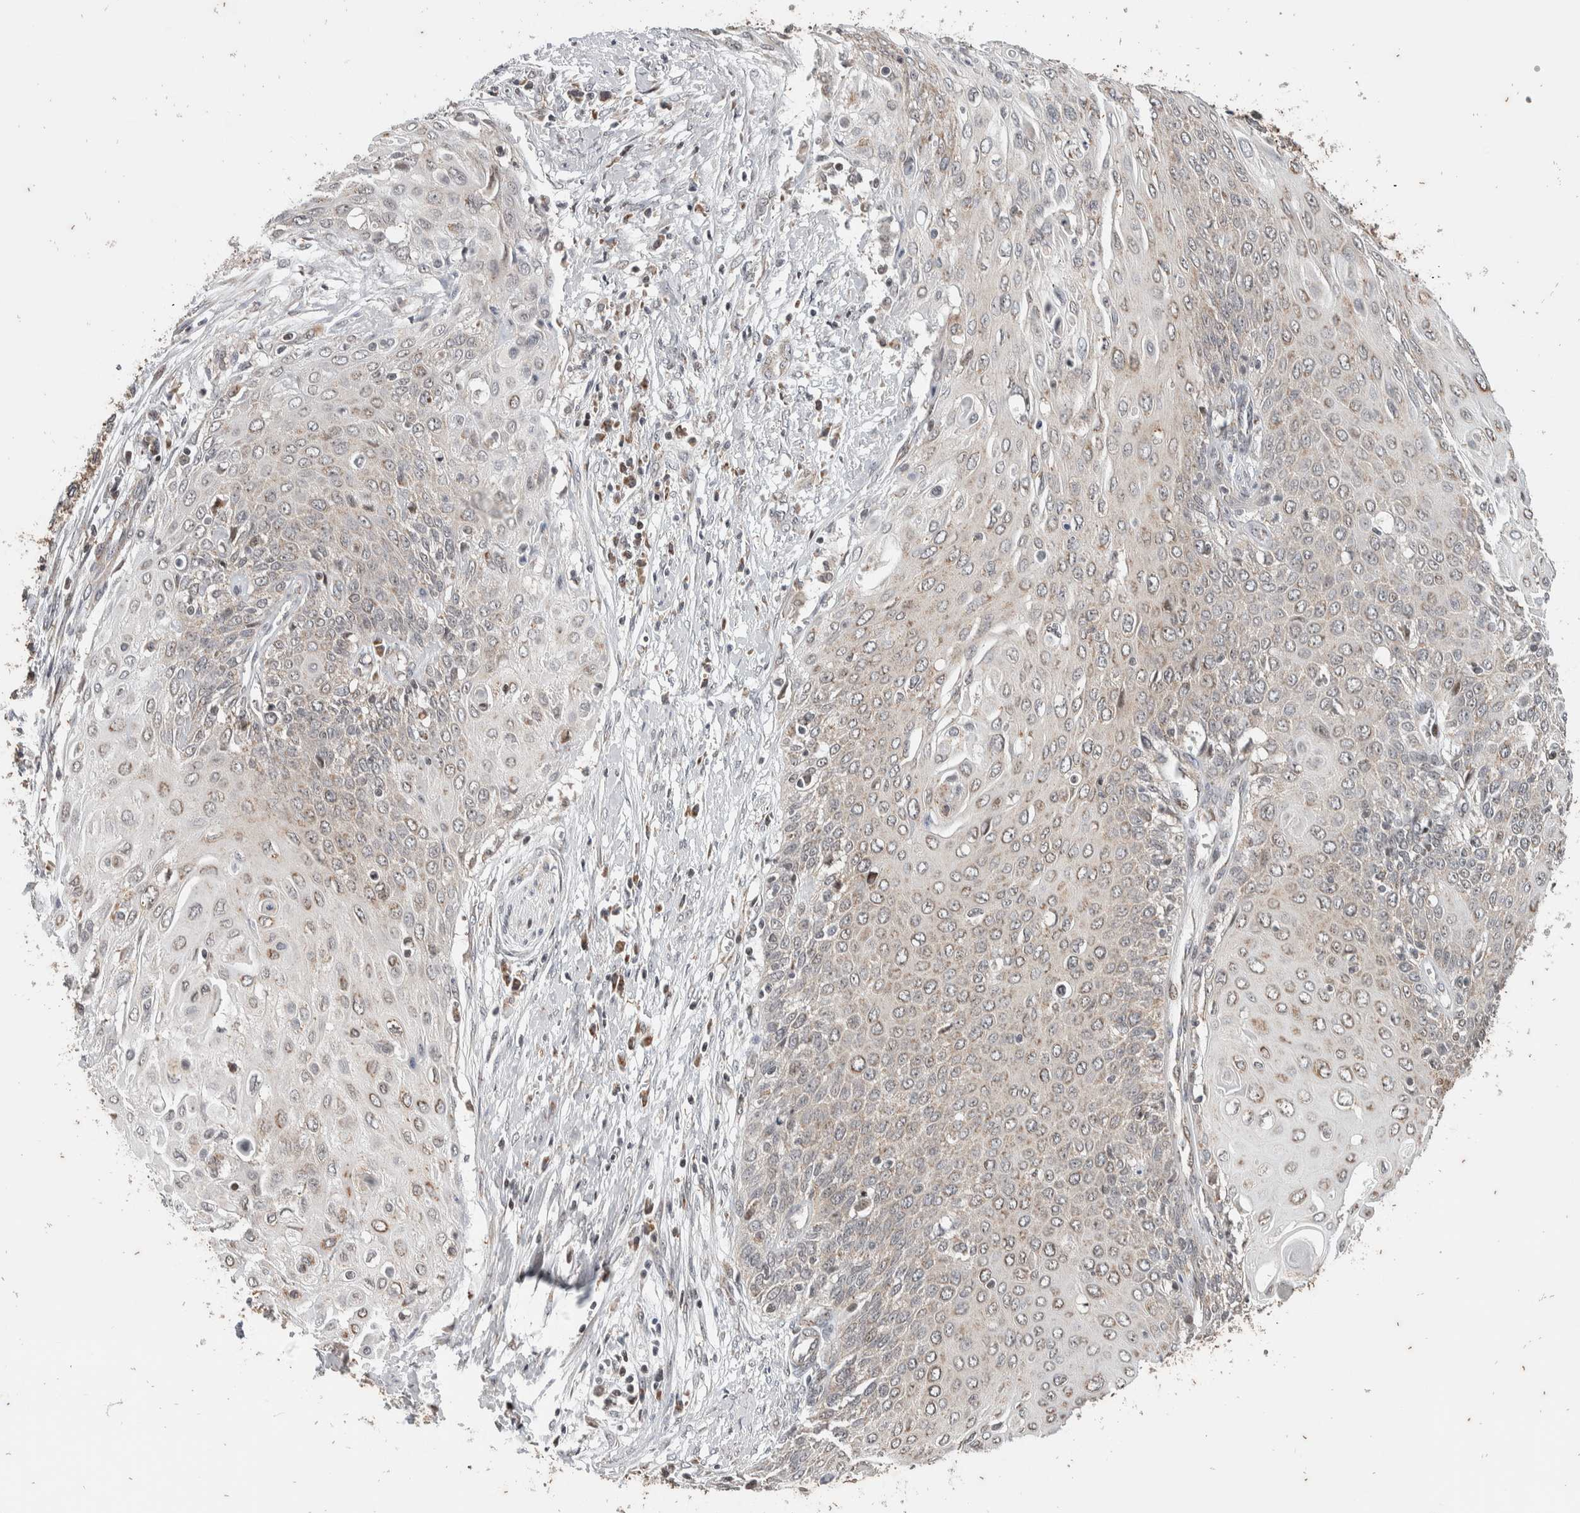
{"staining": {"intensity": "negative", "quantity": "none", "location": "none"}, "tissue": "cervical cancer", "cell_type": "Tumor cells", "image_type": "cancer", "snomed": [{"axis": "morphology", "description": "Squamous cell carcinoma, NOS"}, {"axis": "topography", "description": "Cervix"}], "caption": "Immunohistochemistry photomicrograph of cervical cancer stained for a protein (brown), which displays no expression in tumor cells.", "gene": "ATXN7L1", "patient": {"sex": "female", "age": 39}}